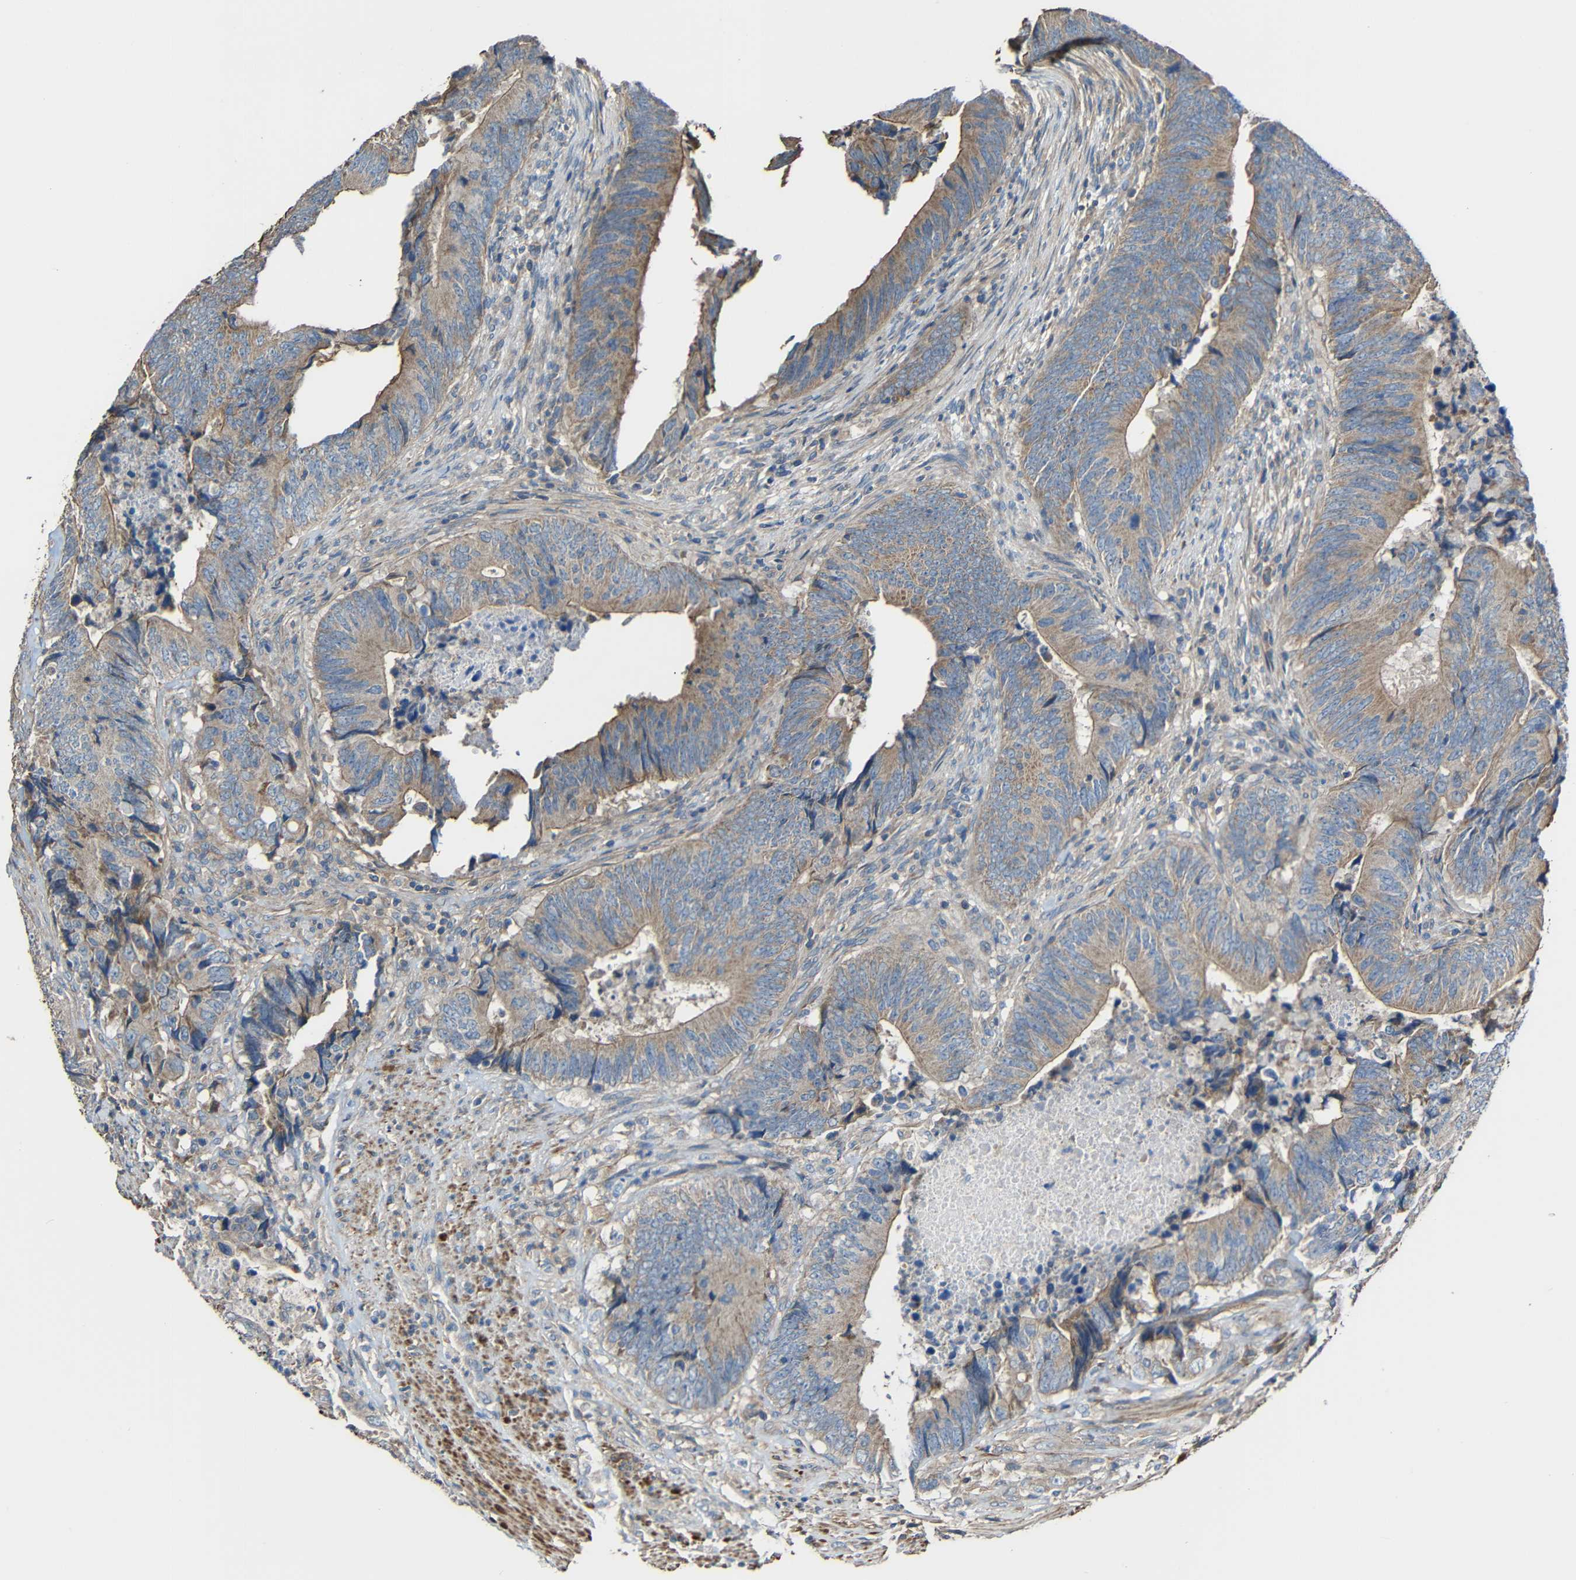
{"staining": {"intensity": "weak", "quantity": ">75%", "location": "cytoplasmic/membranous"}, "tissue": "colorectal cancer", "cell_type": "Tumor cells", "image_type": "cancer", "snomed": [{"axis": "morphology", "description": "Normal tissue, NOS"}, {"axis": "morphology", "description": "Adenocarcinoma, NOS"}, {"axis": "topography", "description": "Colon"}], "caption": "Colorectal cancer was stained to show a protein in brown. There is low levels of weak cytoplasmic/membranous positivity in approximately >75% of tumor cells.", "gene": "RHOT2", "patient": {"sex": "male", "age": 56}}